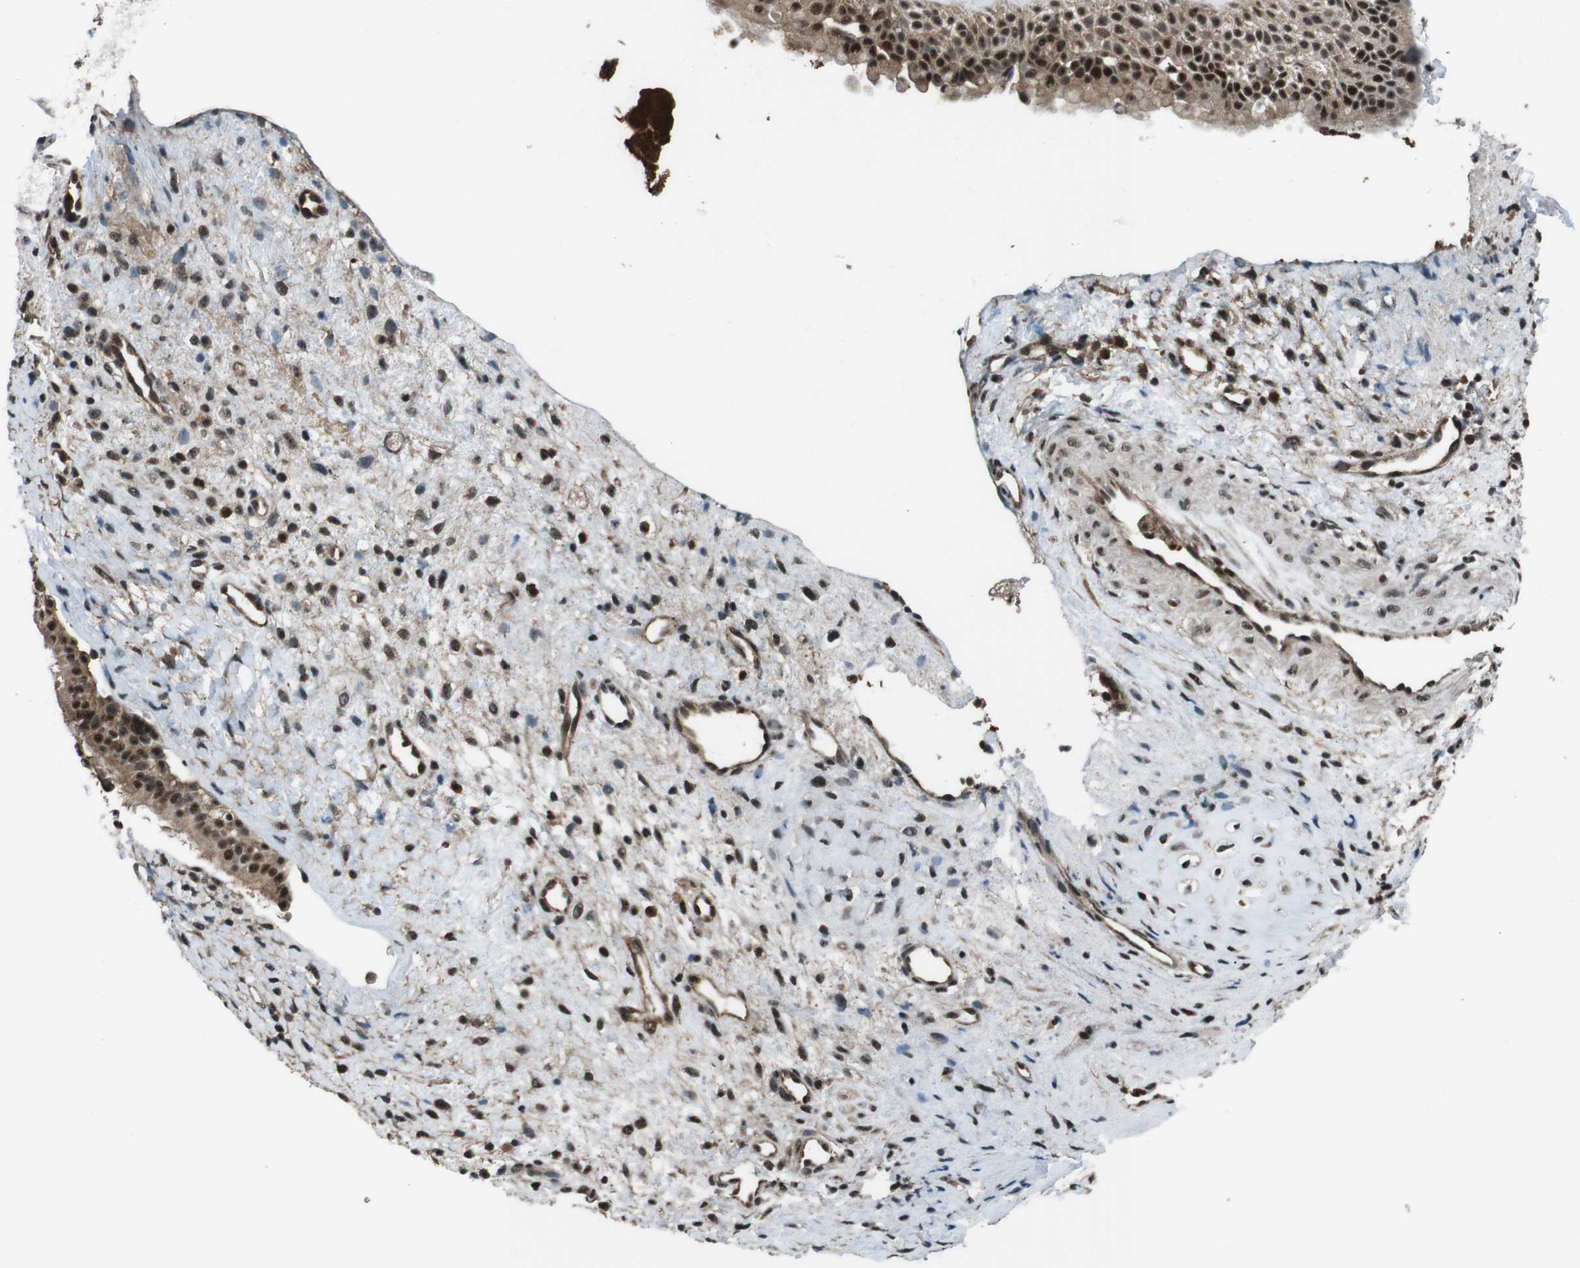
{"staining": {"intensity": "strong", "quantity": ">75%", "location": "cytoplasmic/membranous,nuclear"}, "tissue": "nasopharynx", "cell_type": "Respiratory epithelial cells", "image_type": "normal", "snomed": [{"axis": "morphology", "description": "Normal tissue, NOS"}, {"axis": "topography", "description": "Nasopharynx"}], "caption": "Immunohistochemistry micrograph of normal nasopharynx stained for a protein (brown), which shows high levels of strong cytoplasmic/membranous,nuclear staining in approximately >75% of respiratory epithelial cells.", "gene": "NR4A2", "patient": {"sex": "male", "age": 22}}